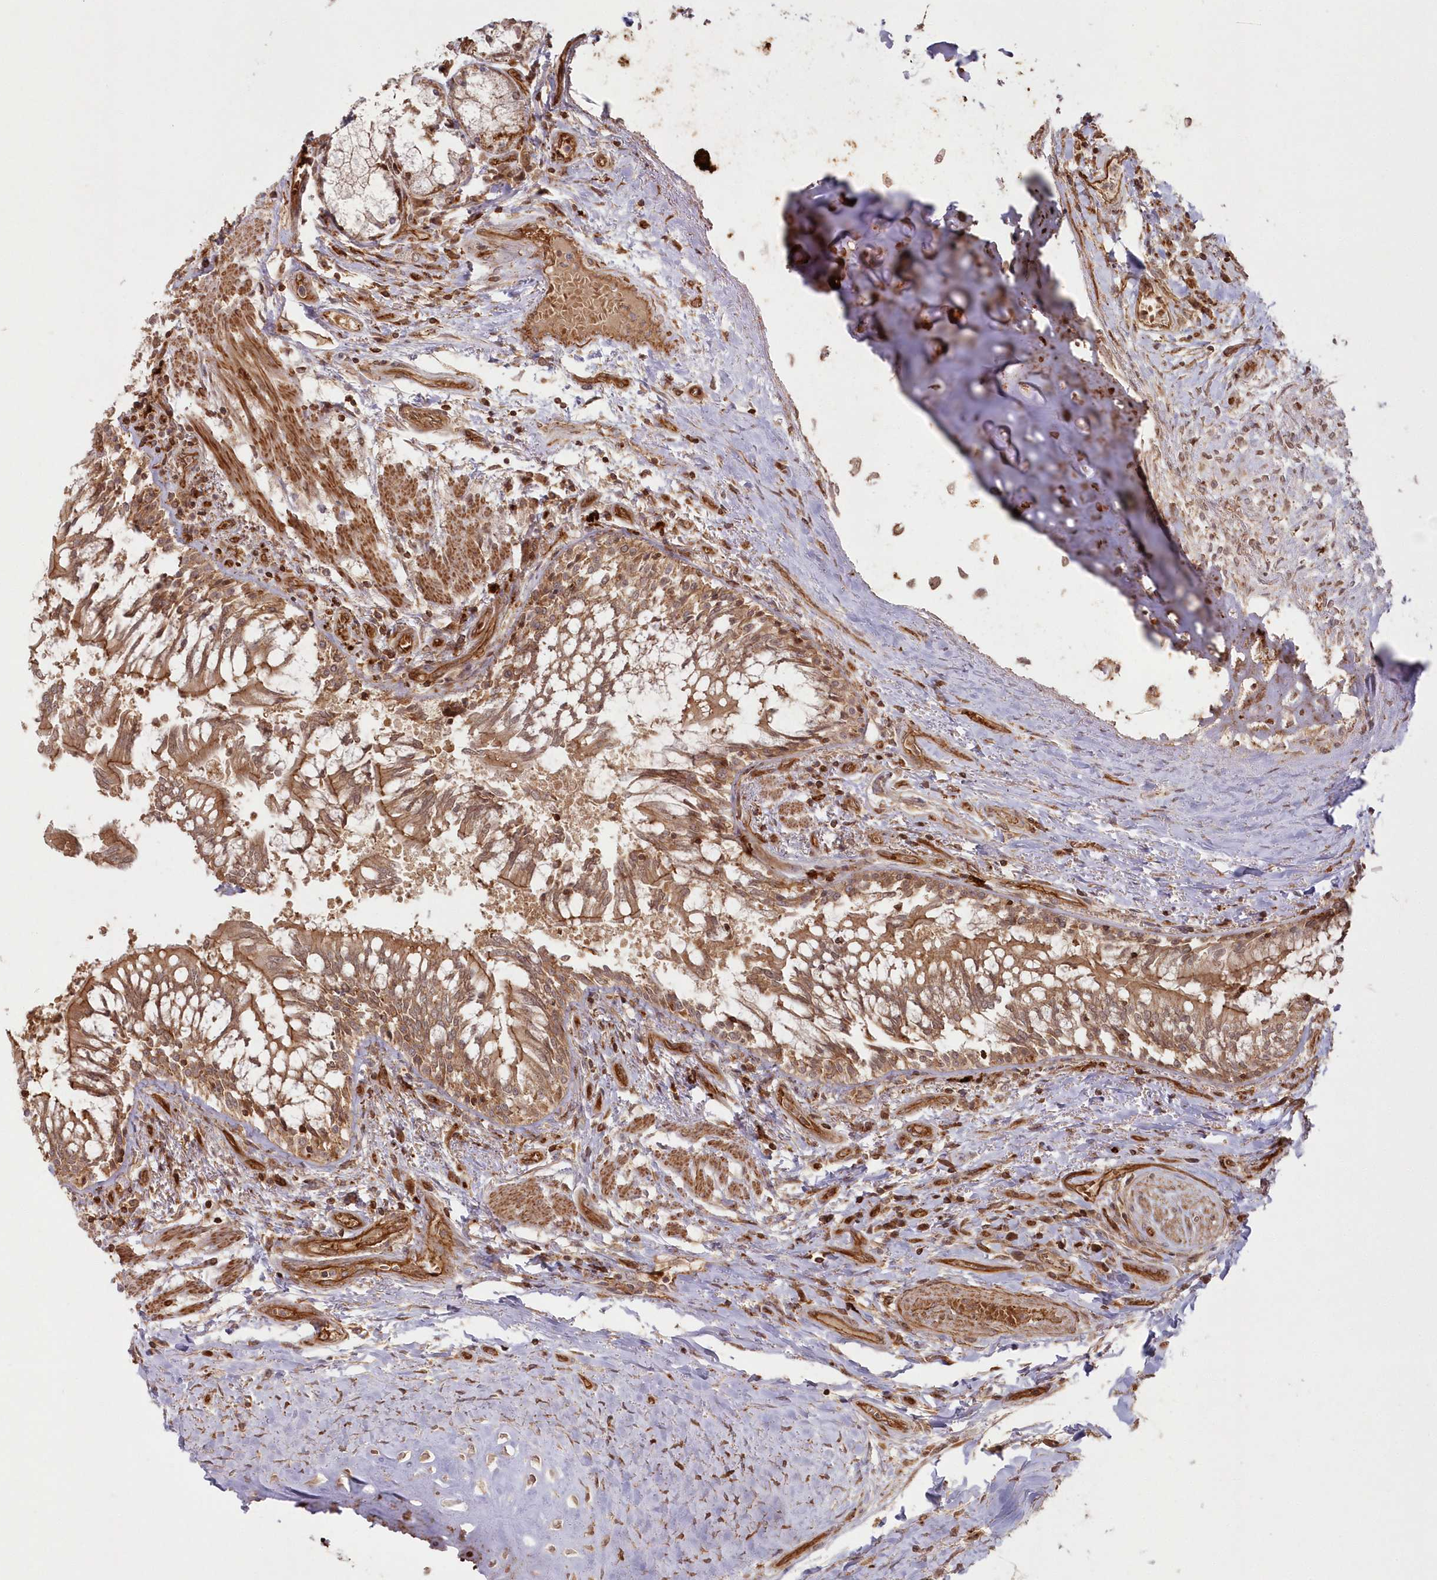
{"staining": {"intensity": "strong", "quantity": ">75%", "location": "cytoplasmic/membranous"}, "tissue": "lung", "cell_type": "Alveolar cells", "image_type": "normal", "snomed": [{"axis": "morphology", "description": "Normal tissue, NOS"}, {"axis": "topography", "description": "Bronchus"}, {"axis": "topography", "description": "Lung"}], "caption": "Immunohistochemistry (IHC) of benign lung exhibits high levels of strong cytoplasmic/membranous positivity in approximately >75% of alveolar cells.", "gene": "RGCC", "patient": {"sex": "female", "age": 49}}